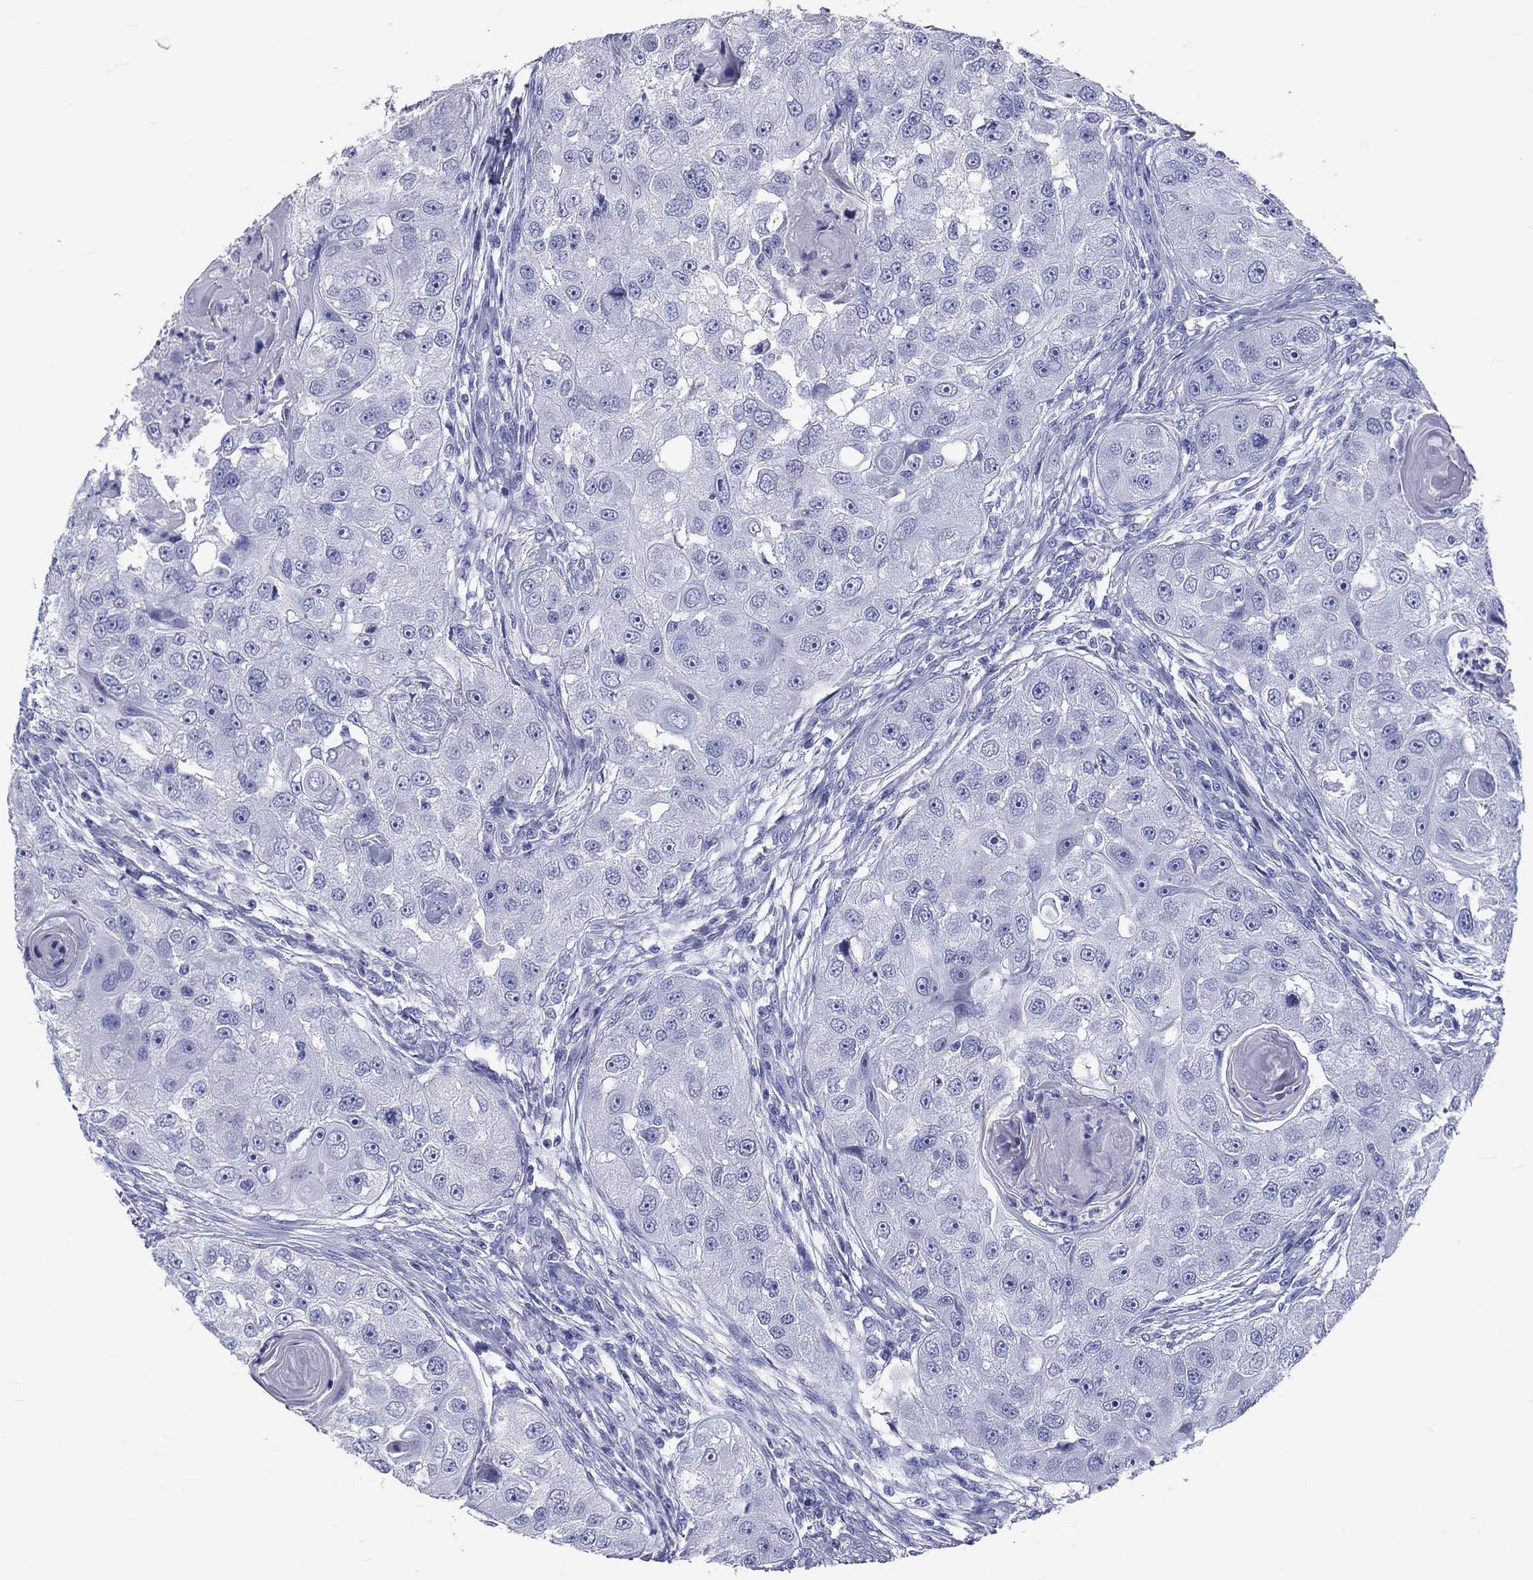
{"staining": {"intensity": "negative", "quantity": "none", "location": "none"}, "tissue": "head and neck cancer", "cell_type": "Tumor cells", "image_type": "cancer", "snomed": [{"axis": "morphology", "description": "Squamous cell carcinoma, NOS"}, {"axis": "topography", "description": "Head-Neck"}], "caption": "Immunohistochemistry (IHC) photomicrograph of head and neck cancer stained for a protein (brown), which shows no positivity in tumor cells. The staining is performed using DAB (3,3'-diaminobenzidine) brown chromogen with nuclei counter-stained in using hematoxylin.", "gene": "DNALI1", "patient": {"sex": "male", "age": 51}}